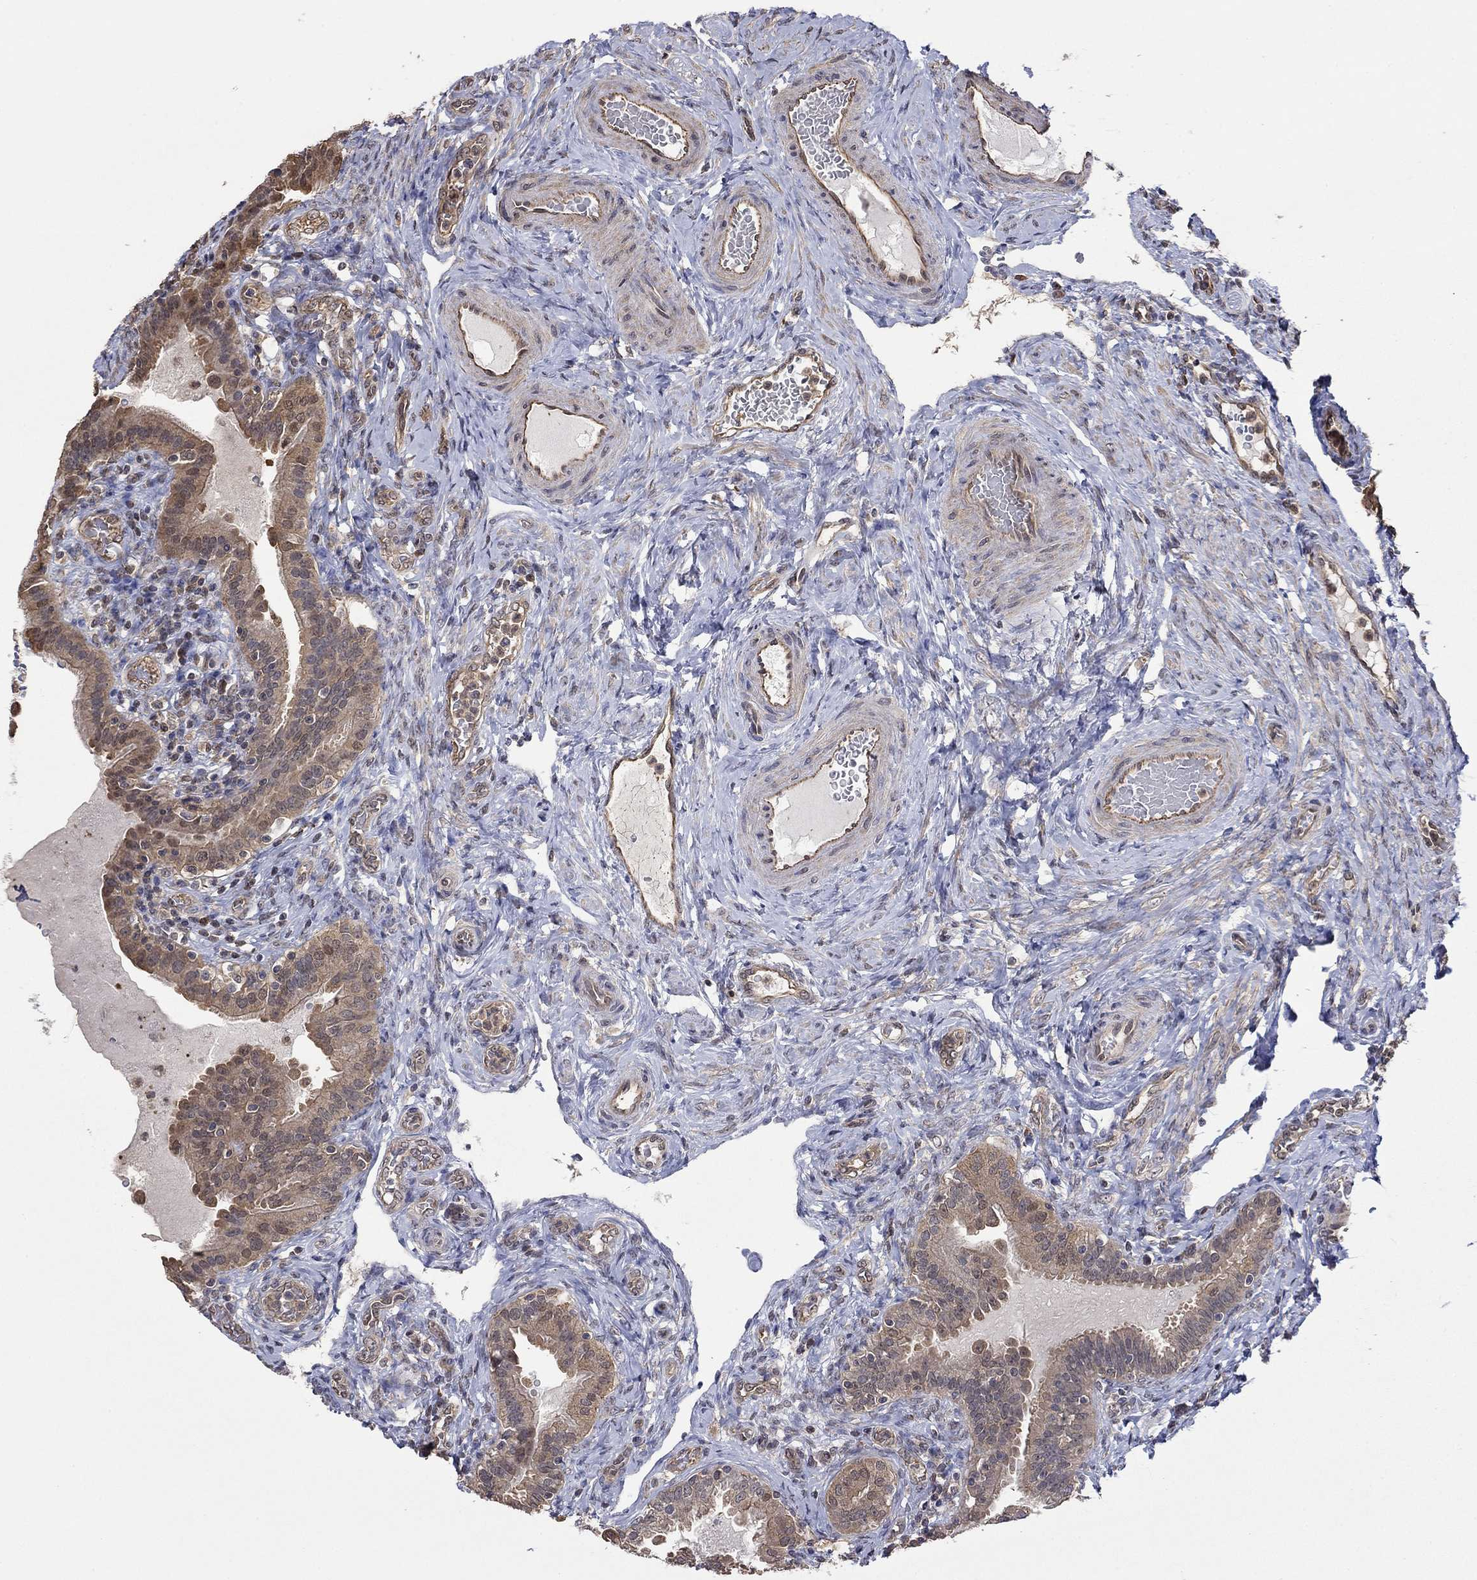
{"staining": {"intensity": "weak", "quantity": ">75%", "location": "cytoplasmic/membranous,nuclear"}, "tissue": "fallopian tube", "cell_type": "Glandular cells", "image_type": "normal", "snomed": [{"axis": "morphology", "description": "Normal tissue, NOS"}, {"axis": "topography", "description": "Fallopian tube"}, {"axis": "topography", "description": "Ovary"}], "caption": "Immunohistochemistry (DAB (3,3'-diaminobenzidine)) staining of unremarkable fallopian tube exhibits weak cytoplasmic/membranous,nuclear protein positivity in approximately >75% of glandular cells. (DAB (3,3'-diaminobenzidine) IHC, brown staining for protein, blue staining for nuclei).", "gene": "RNF114", "patient": {"sex": "female", "age": 41}}